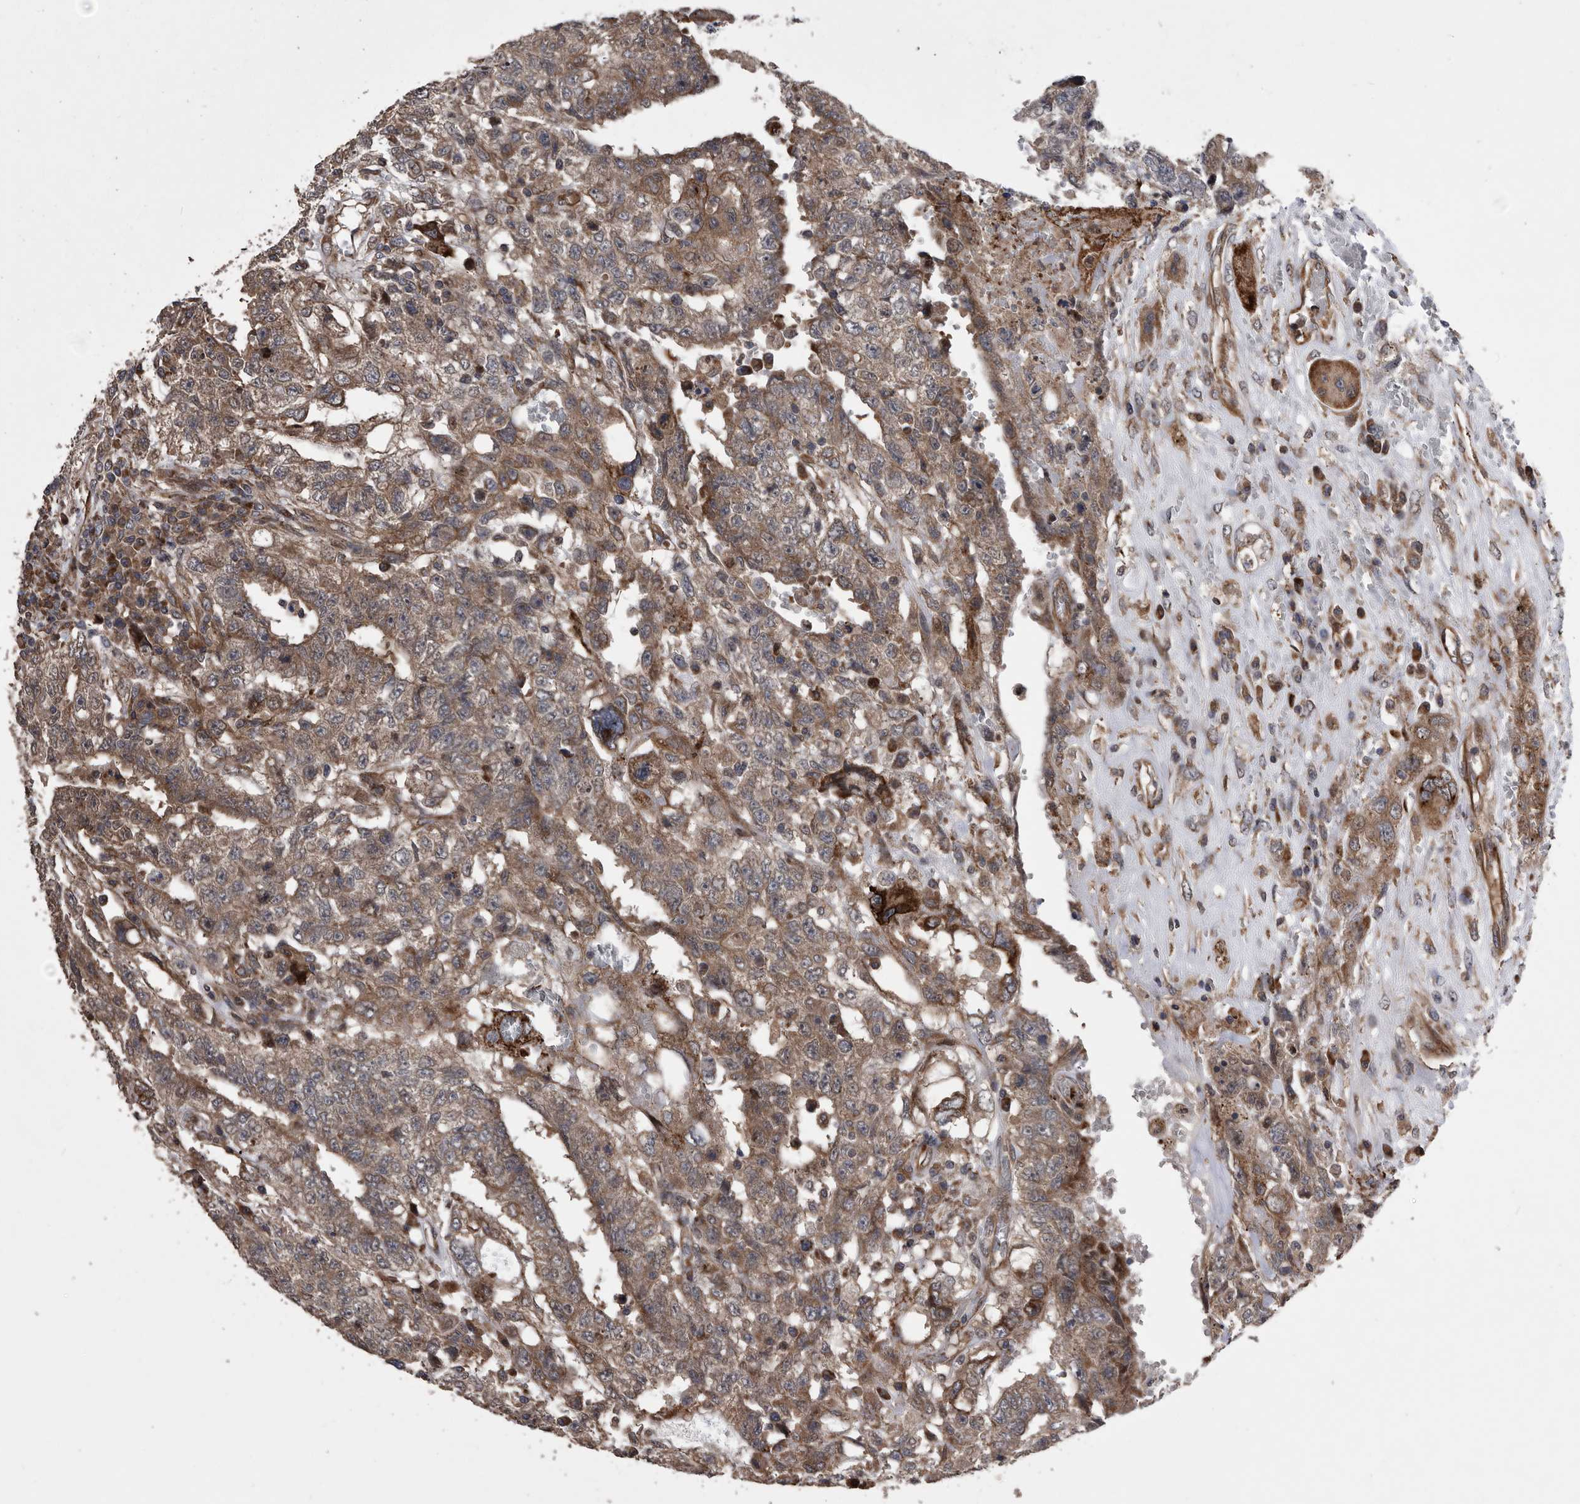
{"staining": {"intensity": "moderate", "quantity": ">75%", "location": "cytoplasmic/membranous"}, "tissue": "testis cancer", "cell_type": "Tumor cells", "image_type": "cancer", "snomed": [{"axis": "morphology", "description": "Carcinoma, Embryonal, NOS"}, {"axis": "topography", "description": "Testis"}], "caption": "This photomicrograph shows immunohistochemistry (IHC) staining of testis embryonal carcinoma, with medium moderate cytoplasmic/membranous expression in about >75% of tumor cells.", "gene": "SERINC2", "patient": {"sex": "male", "age": 26}}